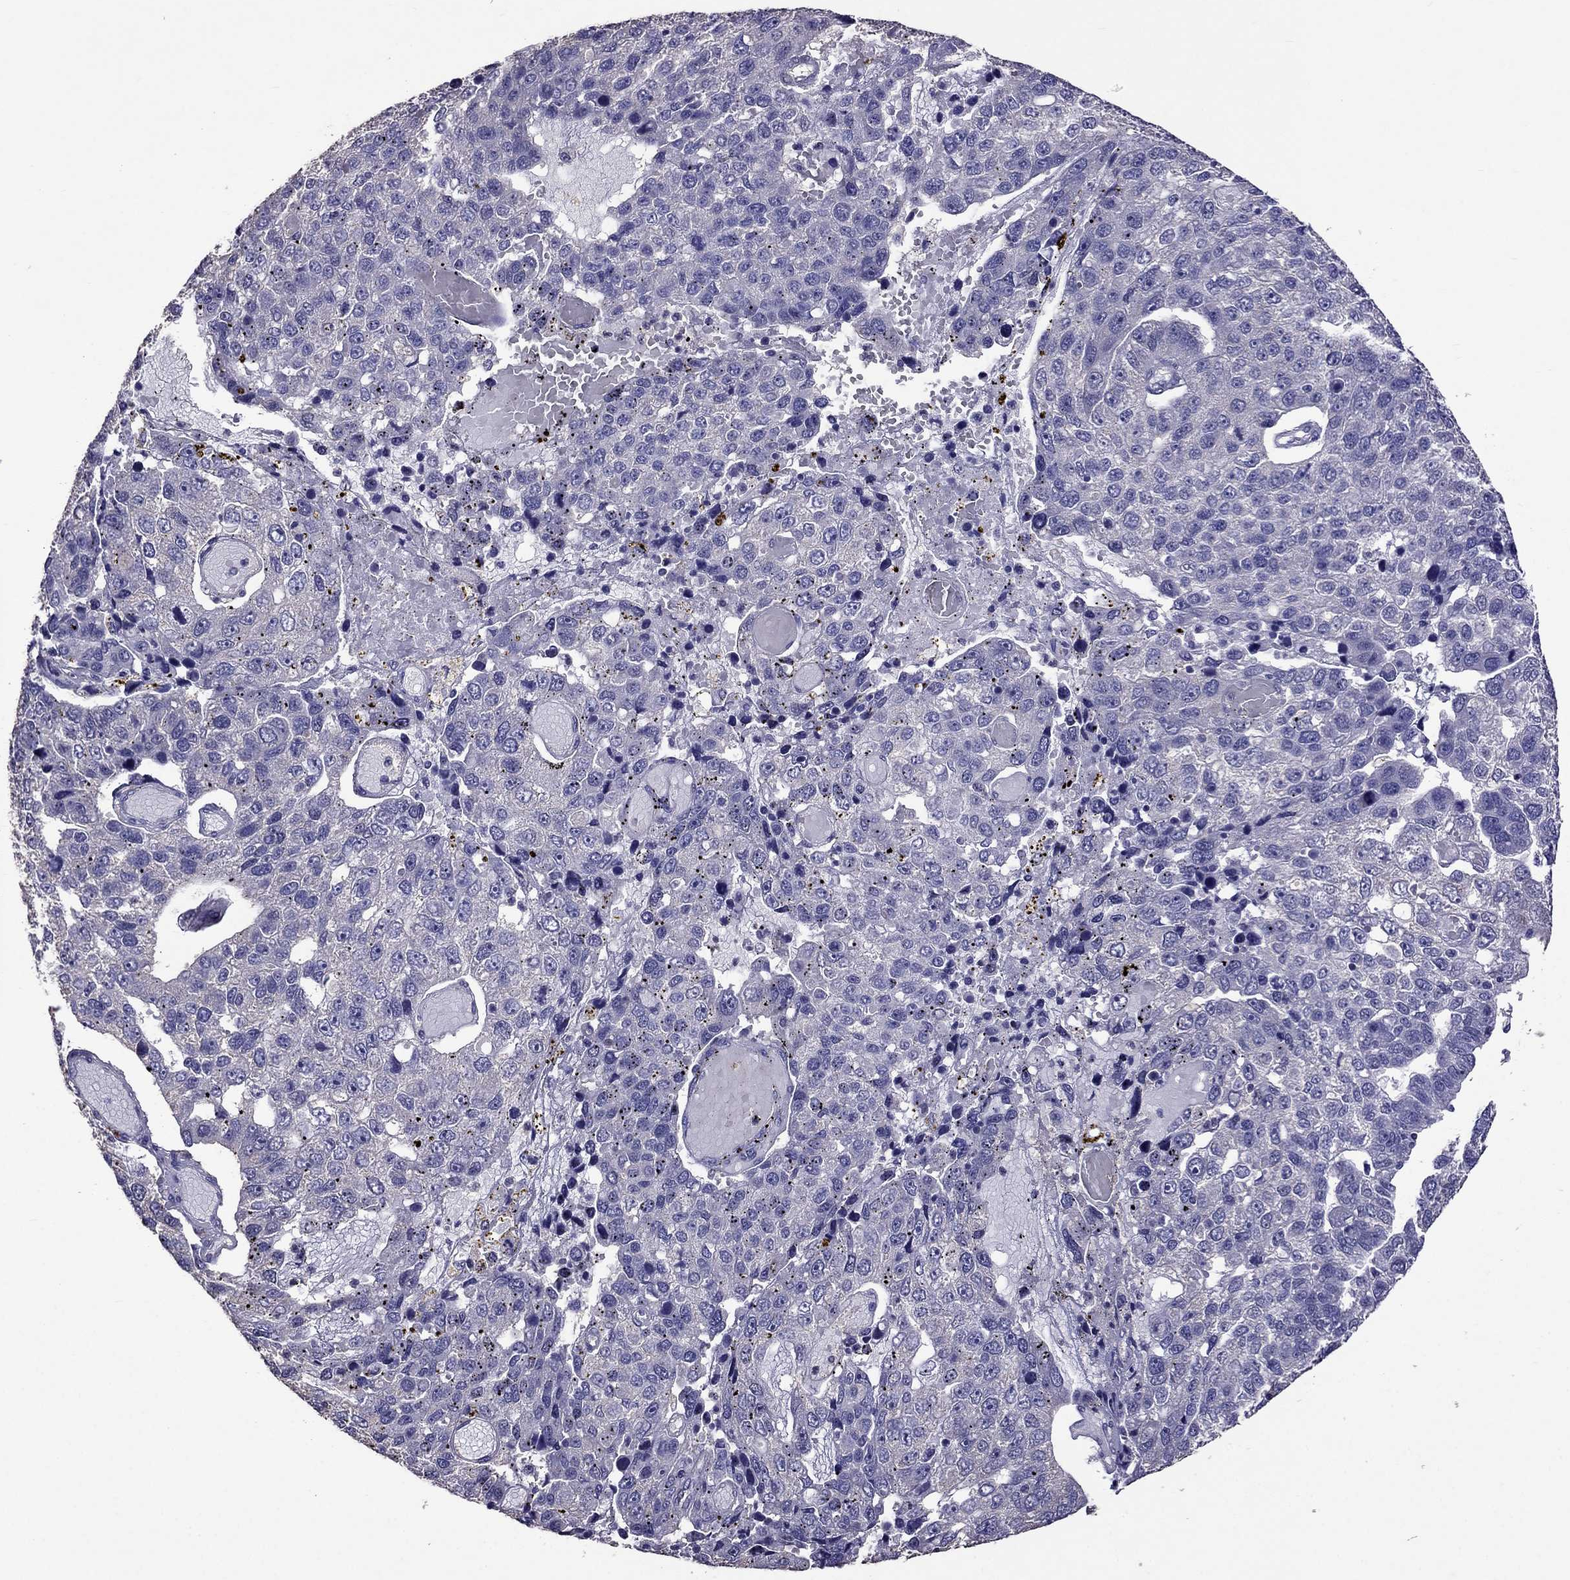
{"staining": {"intensity": "negative", "quantity": "none", "location": "none"}, "tissue": "pancreatic cancer", "cell_type": "Tumor cells", "image_type": "cancer", "snomed": [{"axis": "morphology", "description": "Adenocarcinoma, NOS"}, {"axis": "topography", "description": "Pancreas"}], "caption": "DAB immunohistochemical staining of adenocarcinoma (pancreatic) reveals no significant positivity in tumor cells.", "gene": "NKX3-1", "patient": {"sex": "female", "age": 61}}